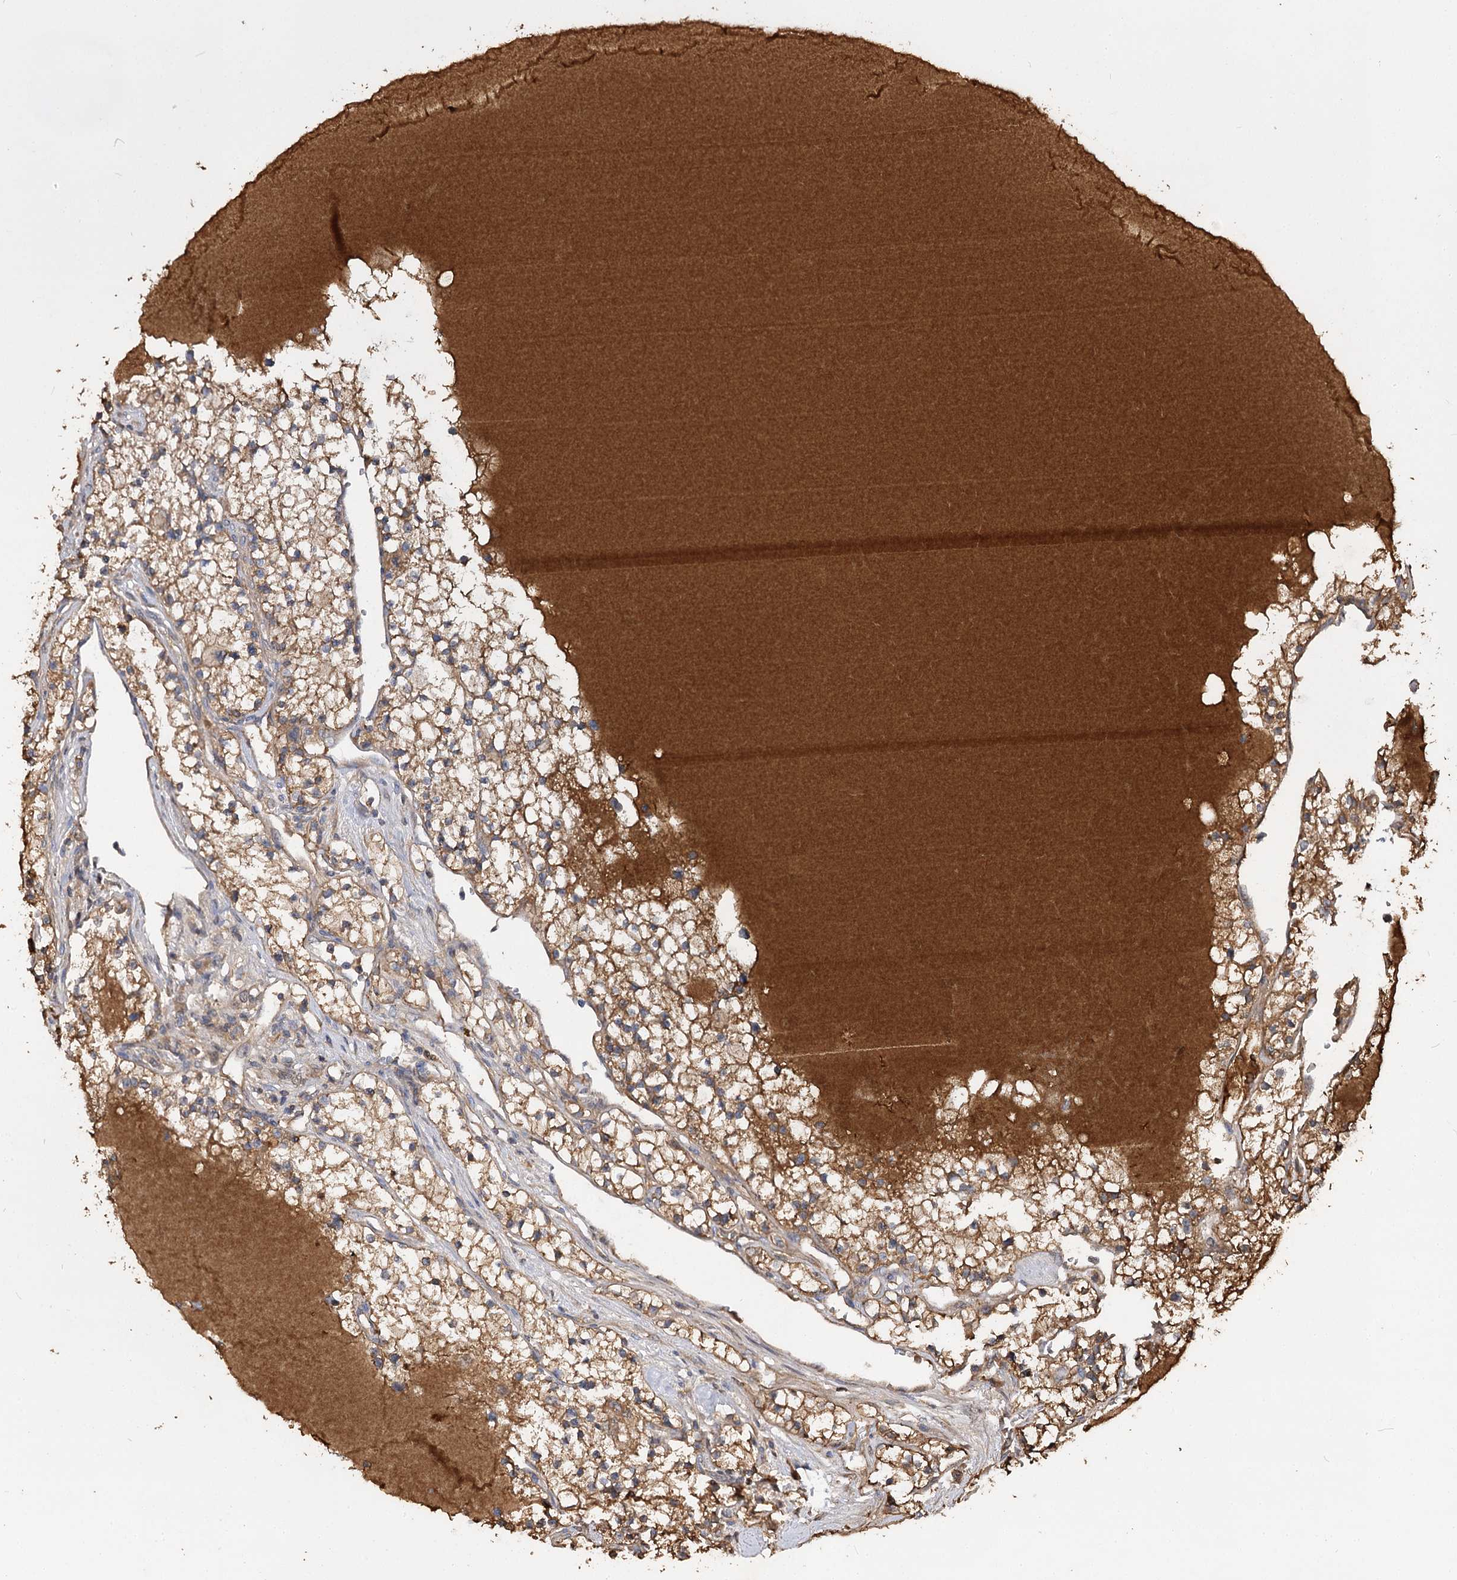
{"staining": {"intensity": "moderate", "quantity": ">75%", "location": "cytoplasmic/membranous"}, "tissue": "renal cancer", "cell_type": "Tumor cells", "image_type": "cancer", "snomed": [{"axis": "morphology", "description": "Normal tissue, NOS"}, {"axis": "morphology", "description": "Adenocarcinoma, NOS"}, {"axis": "topography", "description": "Kidney"}], "caption": "Protein analysis of renal cancer tissue demonstrates moderate cytoplasmic/membranous positivity in approximately >75% of tumor cells.", "gene": "ARL13A", "patient": {"sex": "male", "age": 68}}